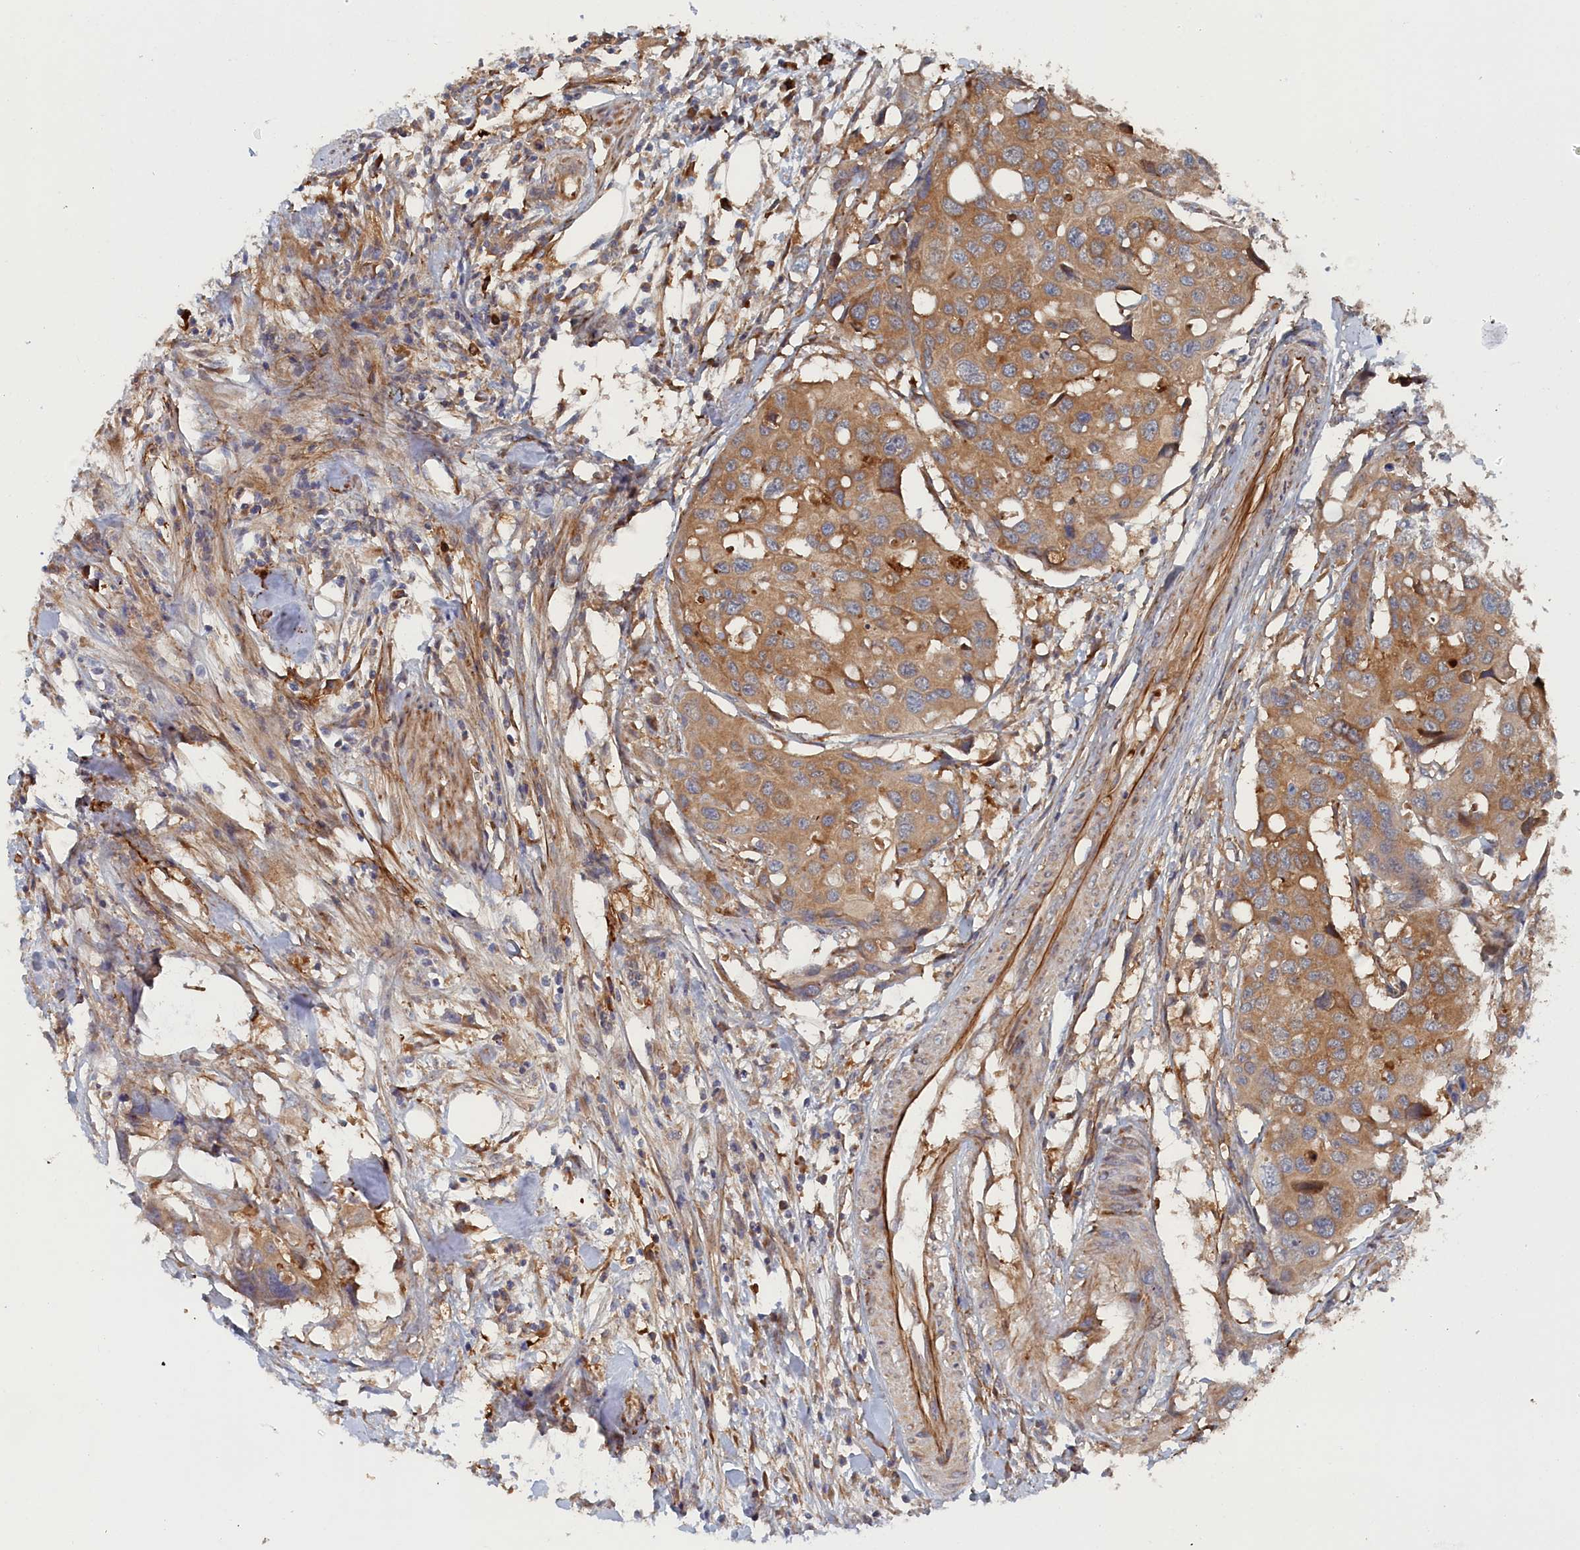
{"staining": {"intensity": "moderate", "quantity": ">75%", "location": "cytoplasmic/membranous"}, "tissue": "colorectal cancer", "cell_type": "Tumor cells", "image_type": "cancer", "snomed": [{"axis": "morphology", "description": "Adenocarcinoma, NOS"}, {"axis": "topography", "description": "Colon"}], "caption": "Immunohistochemistry (IHC) image of human colorectal adenocarcinoma stained for a protein (brown), which reveals medium levels of moderate cytoplasmic/membranous positivity in approximately >75% of tumor cells.", "gene": "TMEM196", "patient": {"sex": "male", "age": 77}}